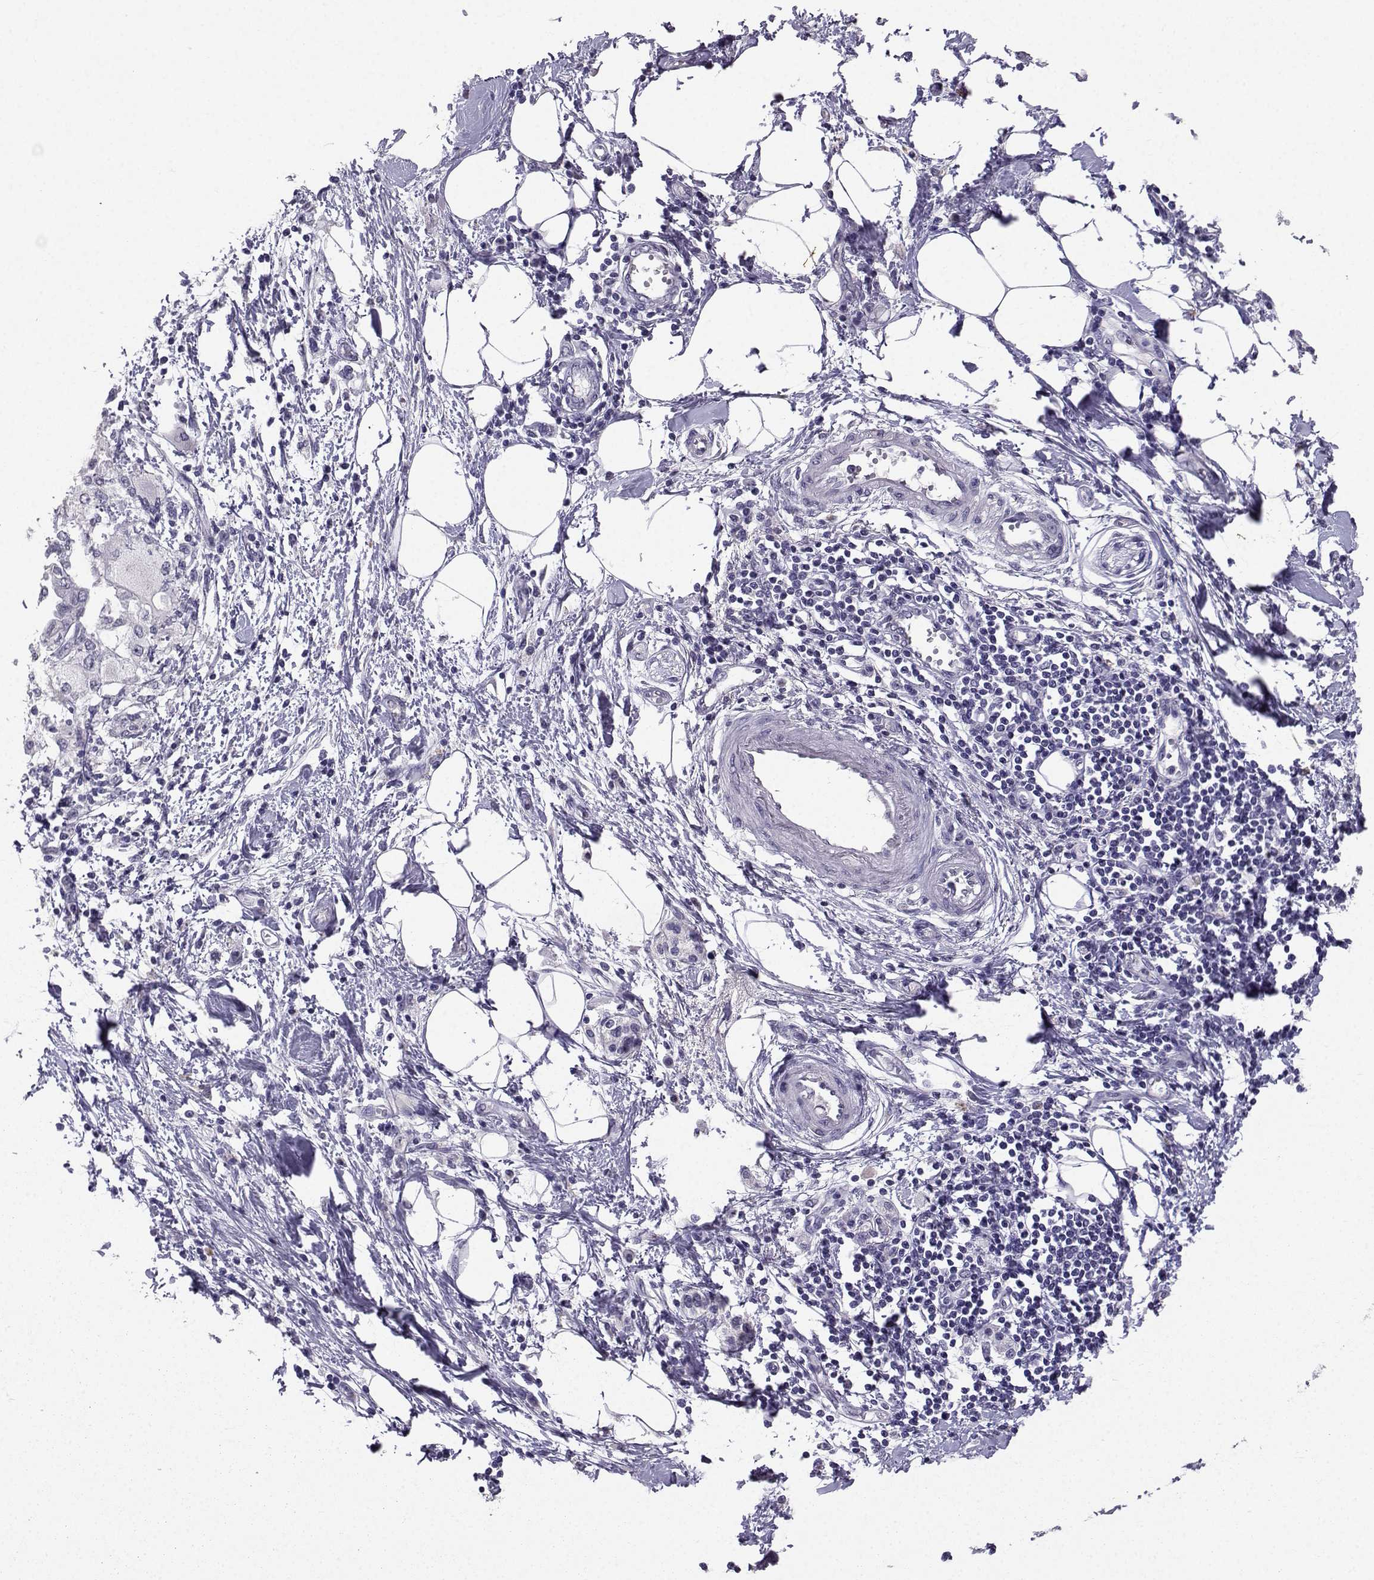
{"staining": {"intensity": "negative", "quantity": "none", "location": "none"}, "tissue": "pancreatic cancer", "cell_type": "Tumor cells", "image_type": "cancer", "snomed": [{"axis": "morphology", "description": "Normal tissue, NOS"}, {"axis": "morphology", "description": "Adenocarcinoma, NOS"}, {"axis": "topography", "description": "Pancreas"}, {"axis": "topography", "description": "Duodenum"}], "caption": "Immunohistochemistry of human pancreatic adenocarcinoma displays no expression in tumor cells.", "gene": "SPAG11B", "patient": {"sex": "female", "age": 60}}